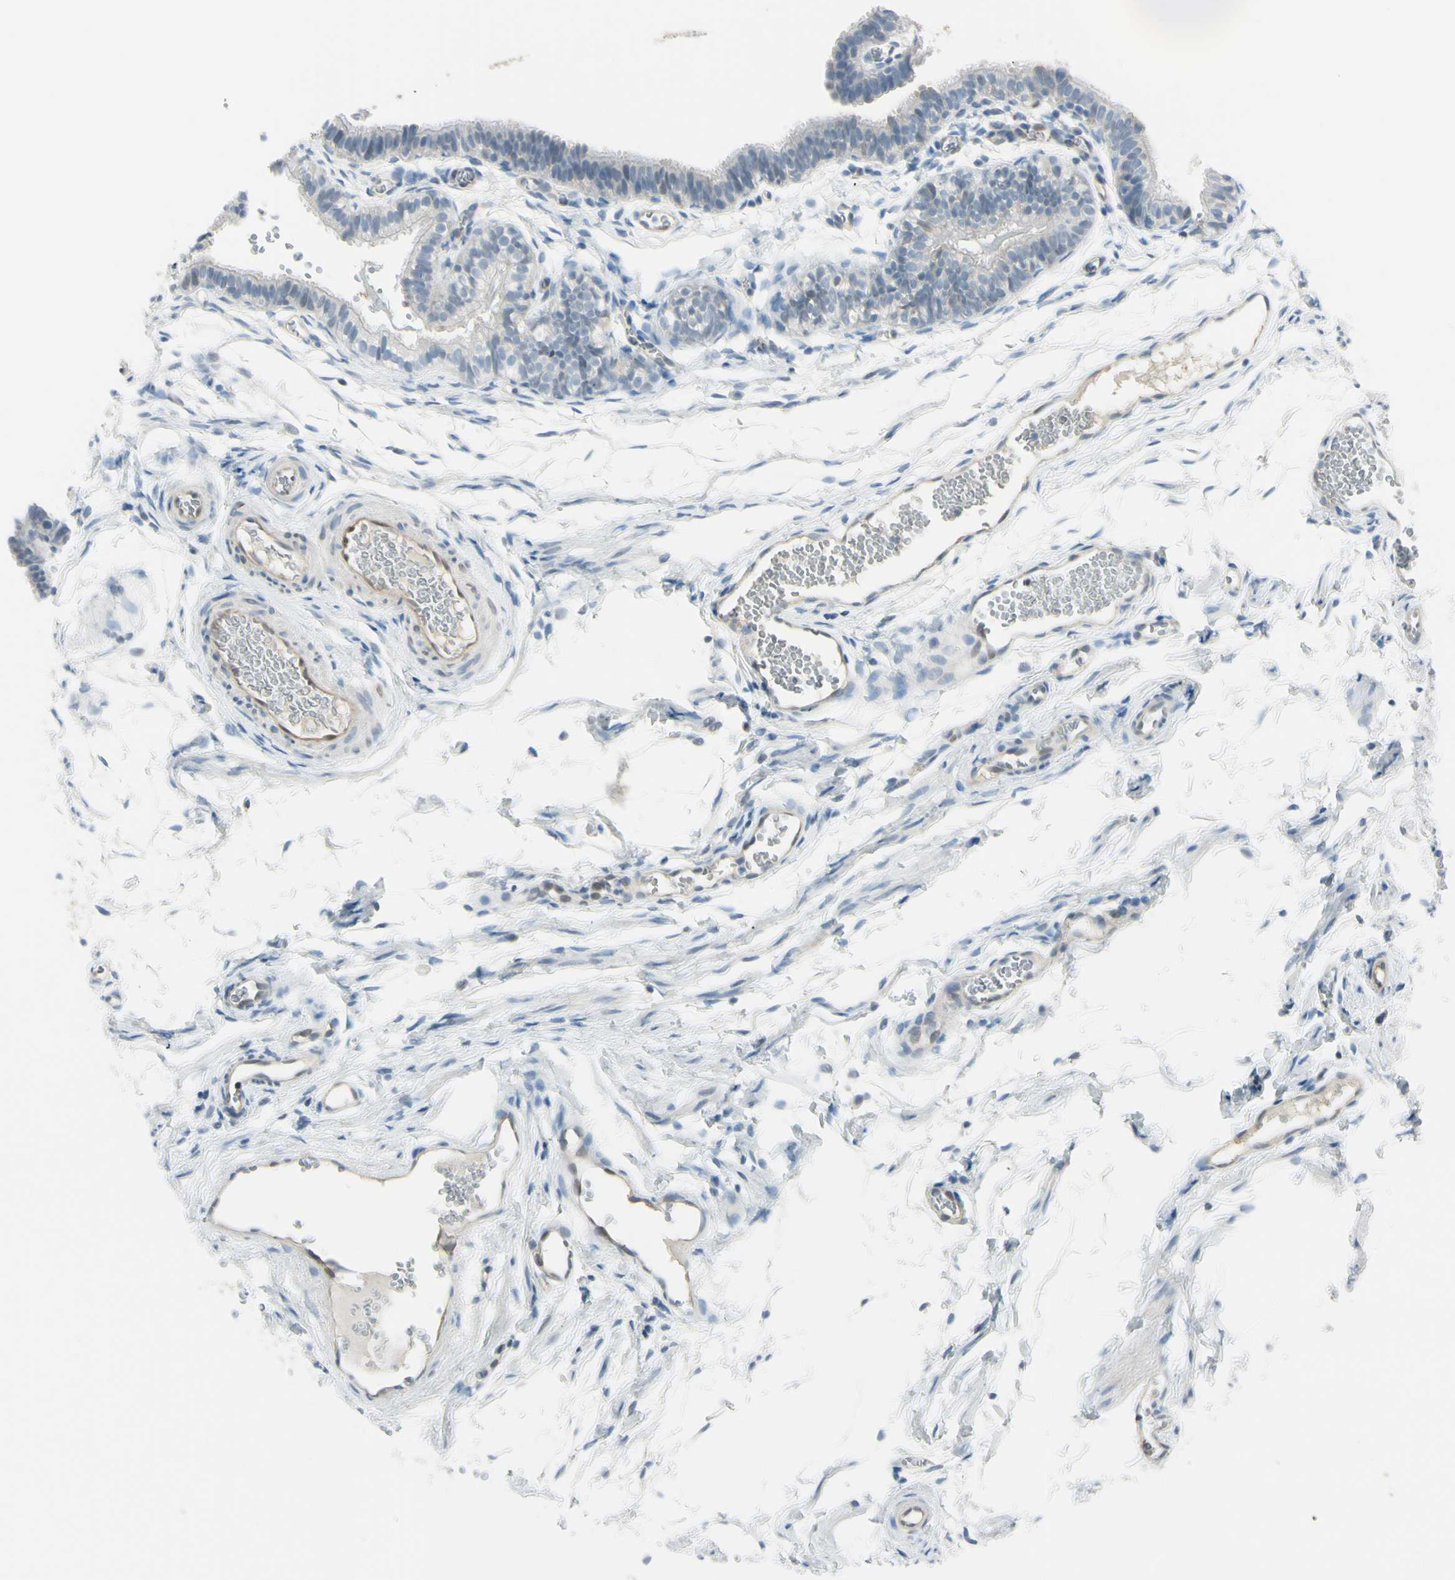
{"staining": {"intensity": "weak", "quantity": "<25%", "location": "cytoplasmic/membranous"}, "tissue": "fallopian tube", "cell_type": "Glandular cells", "image_type": "normal", "snomed": [{"axis": "morphology", "description": "Normal tissue, NOS"}, {"axis": "topography", "description": "Fallopian tube"}, {"axis": "topography", "description": "Placenta"}], "caption": "Fallopian tube stained for a protein using IHC reveals no positivity glandular cells.", "gene": "ASB9", "patient": {"sex": "female", "age": 34}}